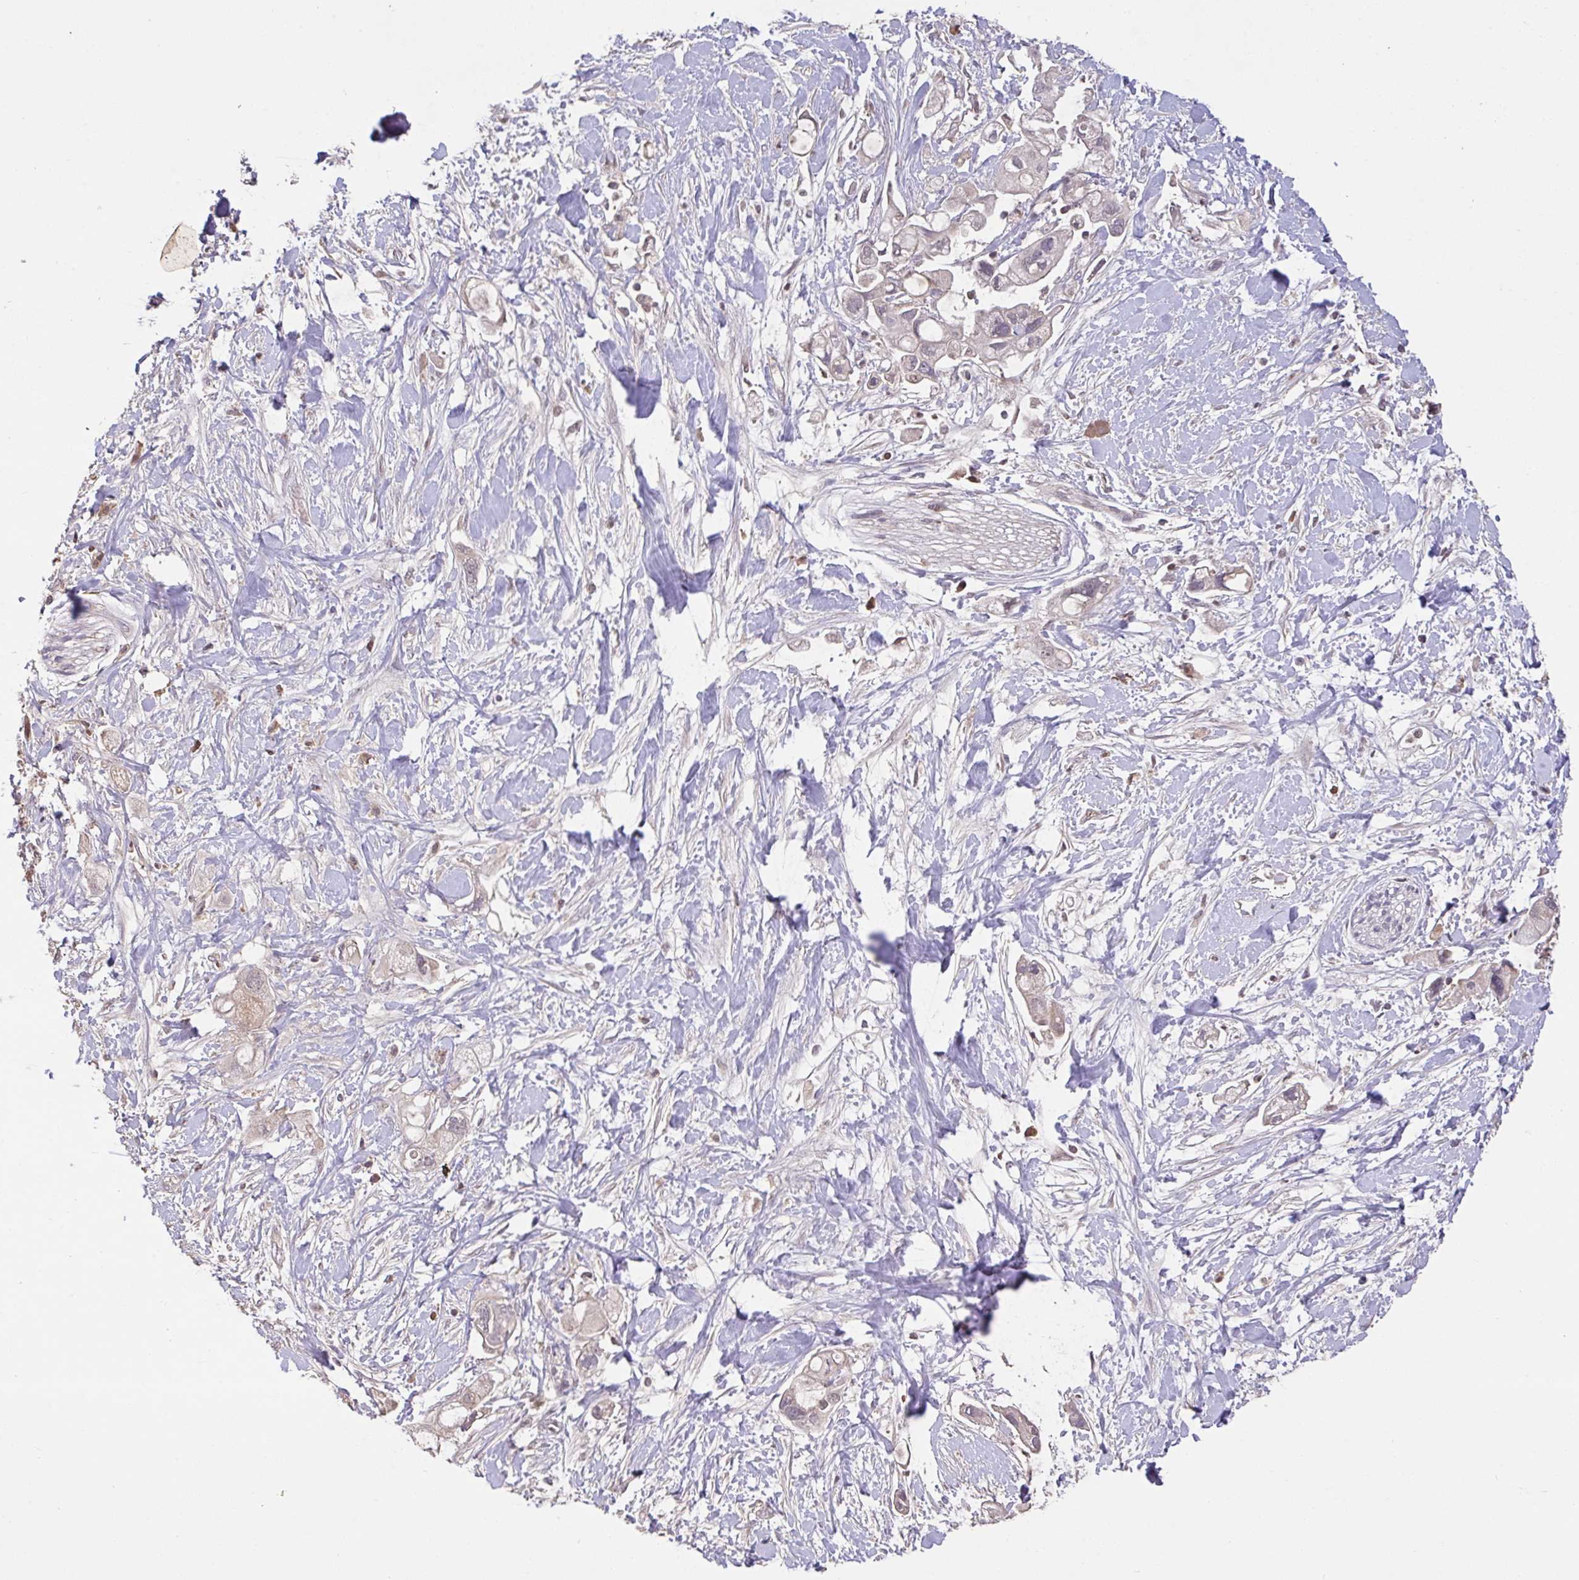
{"staining": {"intensity": "negative", "quantity": "none", "location": "none"}, "tissue": "pancreatic cancer", "cell_type": "Tumor cells", "image_type": "cancer", "snomed": [{"axis": "morphology", "description": "Adenocarcinoma, NOS"}, {"axis": "topography", "description": "Pancreas"}], "caption": "Immunohistochemistry (IHC) photomicrograph of pancreatic adenocarcinoma stained for a protein (brown), which exhibits no positivity in tumor cells.", "gene": "FCER1A", "patient": {"sex": "female", "age": 56}}